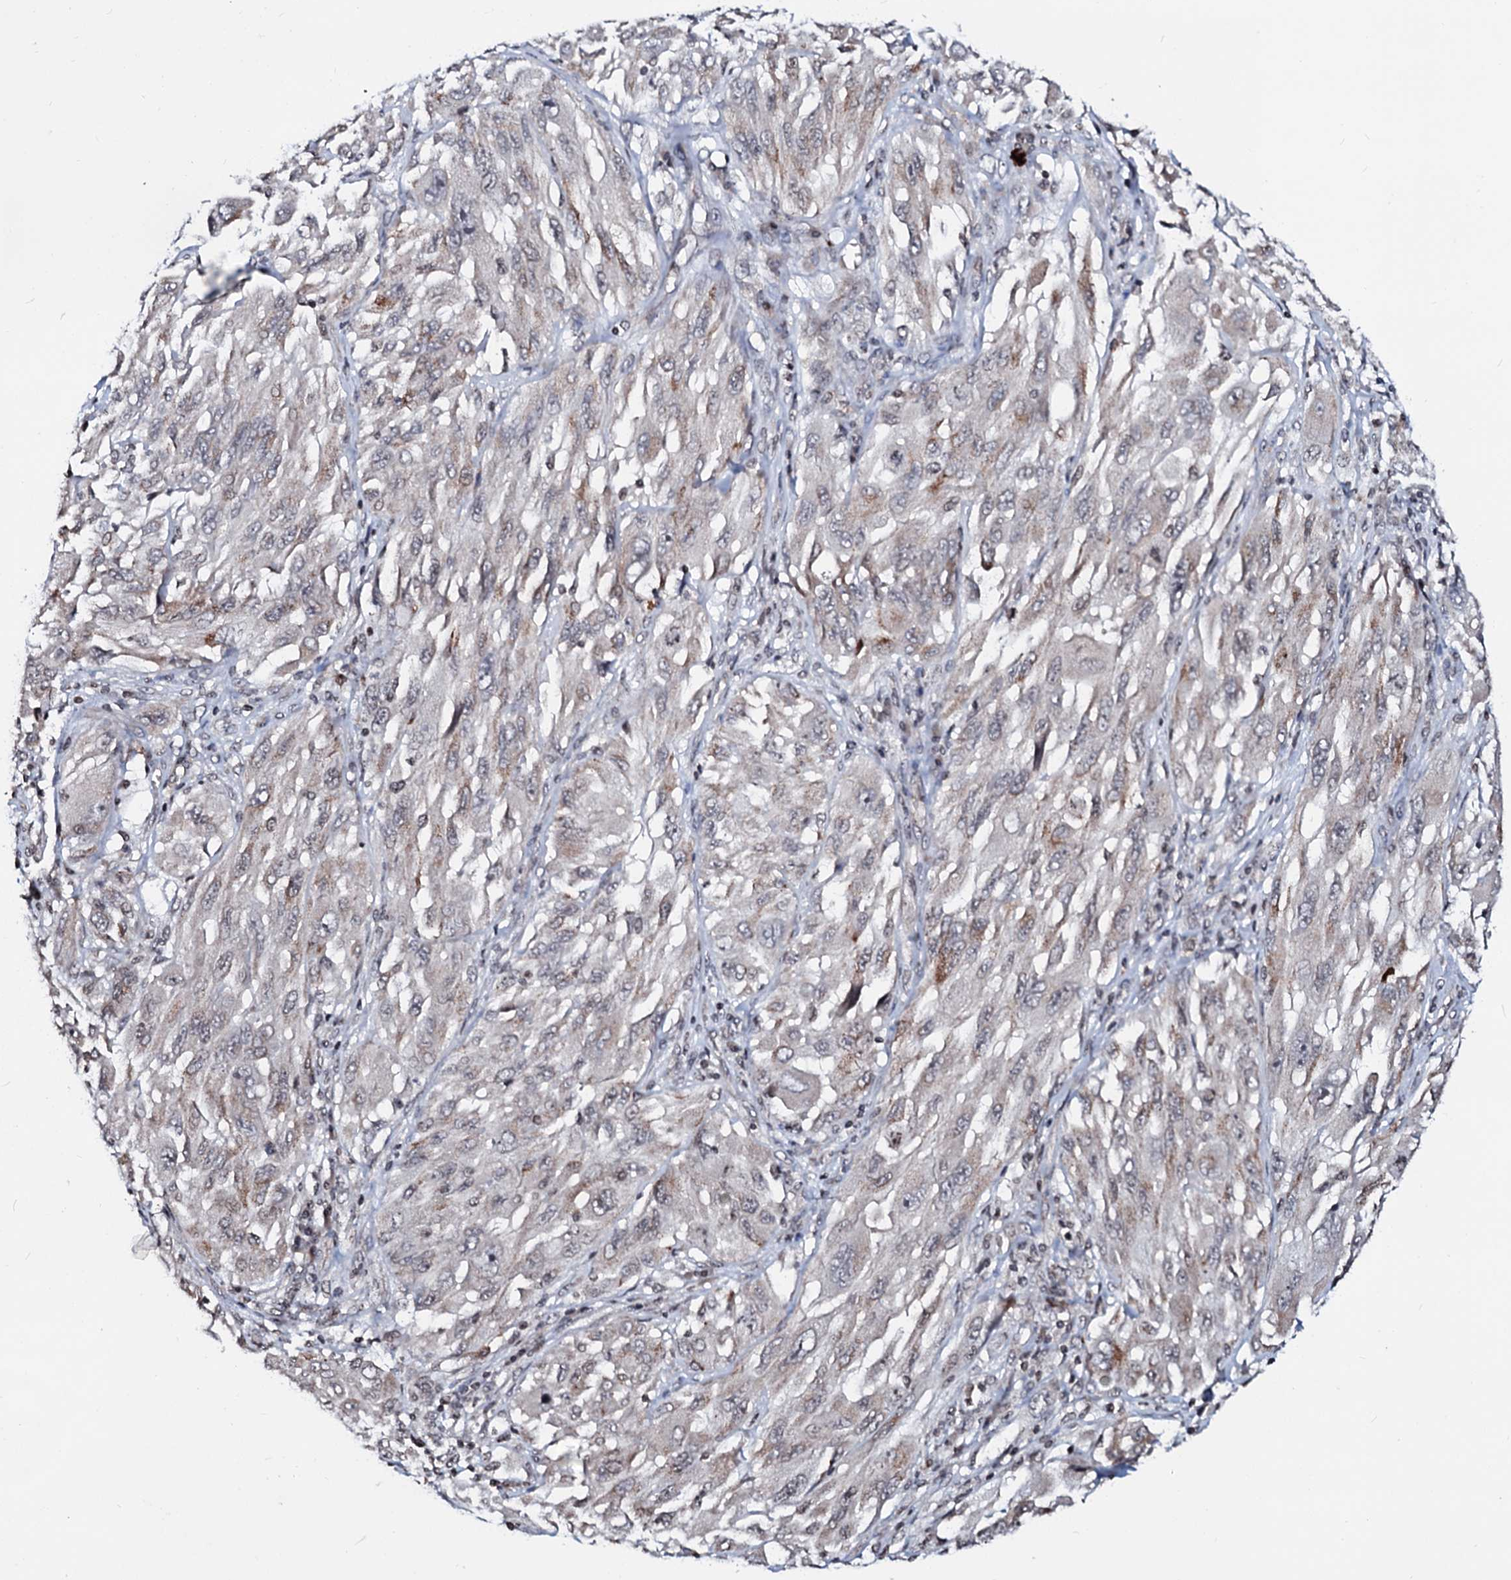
{"staining": {"intensity": "weak", "quantity": "<25%", "location": "cytoplasmic/membranous,nuclear"}, "tissue": "melanoma", "cell_type": "Tumor cells", "image_type": "cancer", "snomed": [{"axis": "morphology", "description": "Malignant melanoma, NOS"}, {"axis": "topography", "description": "Skin"}], "caption": "DAB (3,3'-diaminobenzidine) immunohistochemical staining of human melanoma displays no significant staining in tumor cells. The staining is performed using DAB (3,3'-diaminobenzidine) brown chromogen with nuclei counter-stained in using hematoxylin.", "gene": "LSM11", "patient": {"sex": "female", "age": 91}}